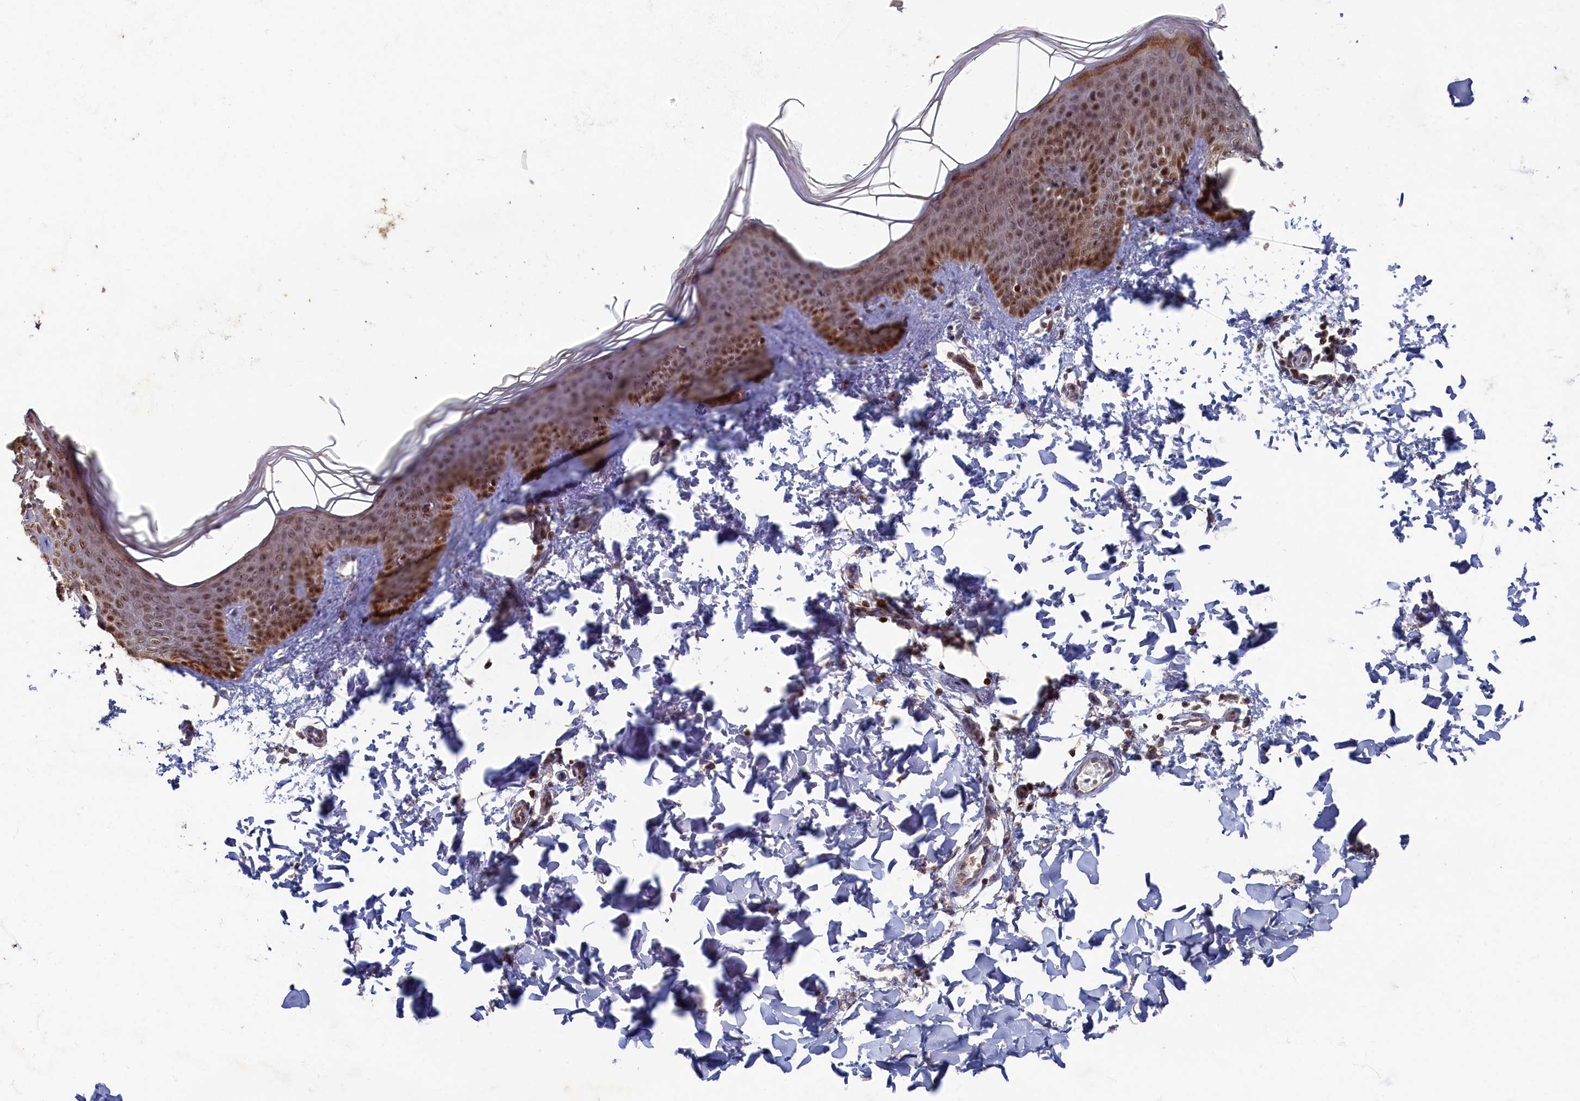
{"staining": {"intensity": "weak", "quantity": "25%-75%", "location": "cytoplasmic/membranous"}, "tissue": "skin", "cell_type": "Fibroblasts", "image_type": "normal", "snomed": [{"axis": "morphology", "description": "Normal tissue, NOS"}, {"axis": "topography", "description": "Skin"}], "caption": "Immunohistochemical staining of normal skin reveals weak cytoplasmic/membranous protein positivity in approximately 25%-75% of fibroblasts. Using DAB (brown) and hematoxylin (blue) stains, captured at high magnification using brightfield microscopy.", "gene": "HUNK", "patient": {"sex": "male", "age": 36}}